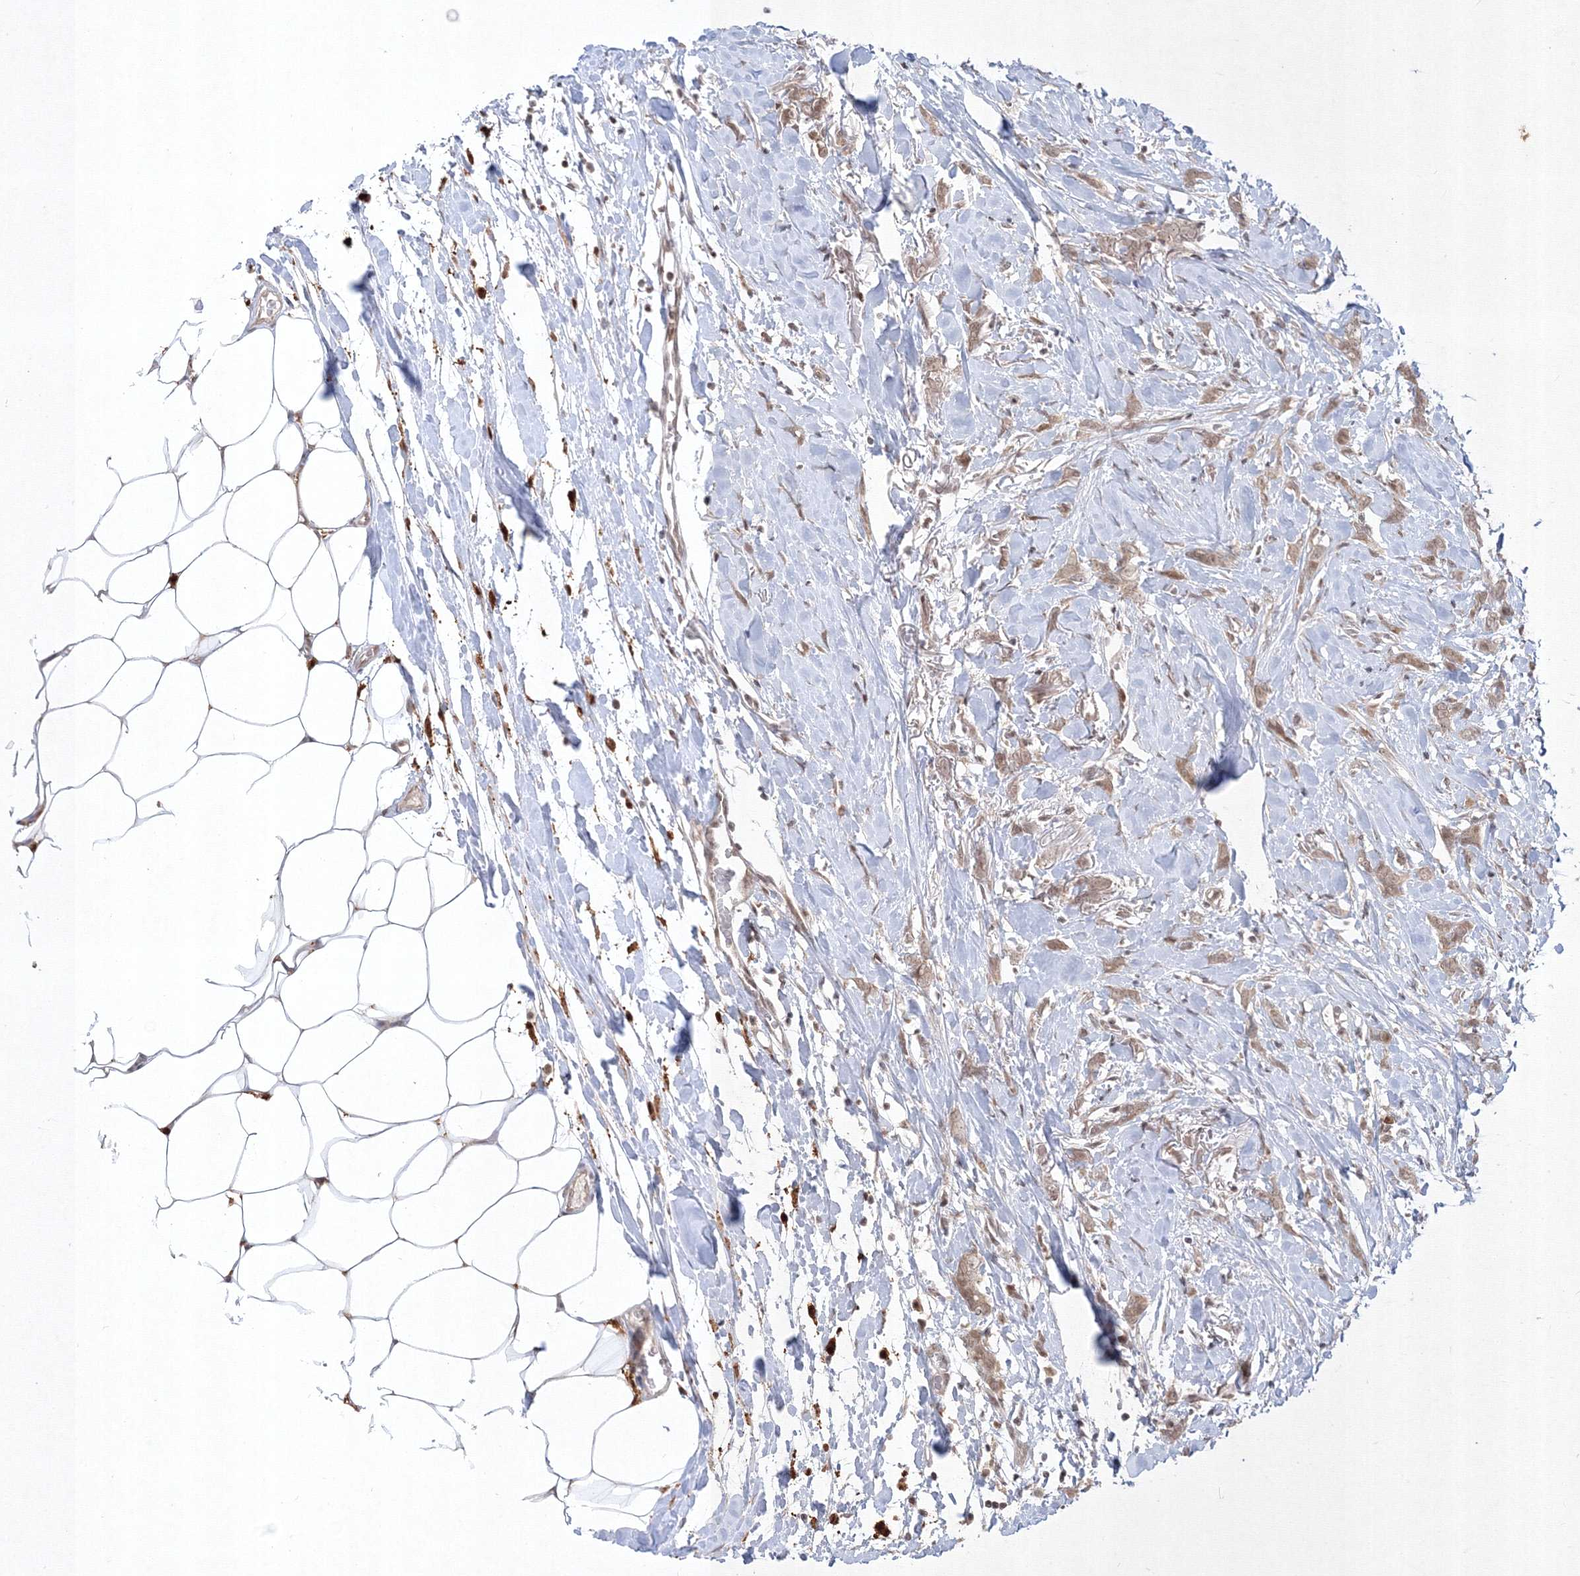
{"staining": {"intensity": "weak", "quantity": ">75%", "location": "cytoplasmic/membranous"}, "tissue": "breast cancer", "cell_type": "Tumor cells", "image_type": "cancer", "snomed": [{"axis": "morphology", "description": "Lobular carcinoma, in situ"}, {"axis": "morphology", "description": "Lobular carcinoma"}, {"axis": "topography", "description": "Breast"}], "caption": "This is a photomicrograph of immunohistochemistry staining of breast cancer (lobular carcinoma in situ), which shows weak positivity in the cytoplasmic/membranous of tumor cells.", "gene": "TAB1", "patient": {"sex": "female", "age": 41}}